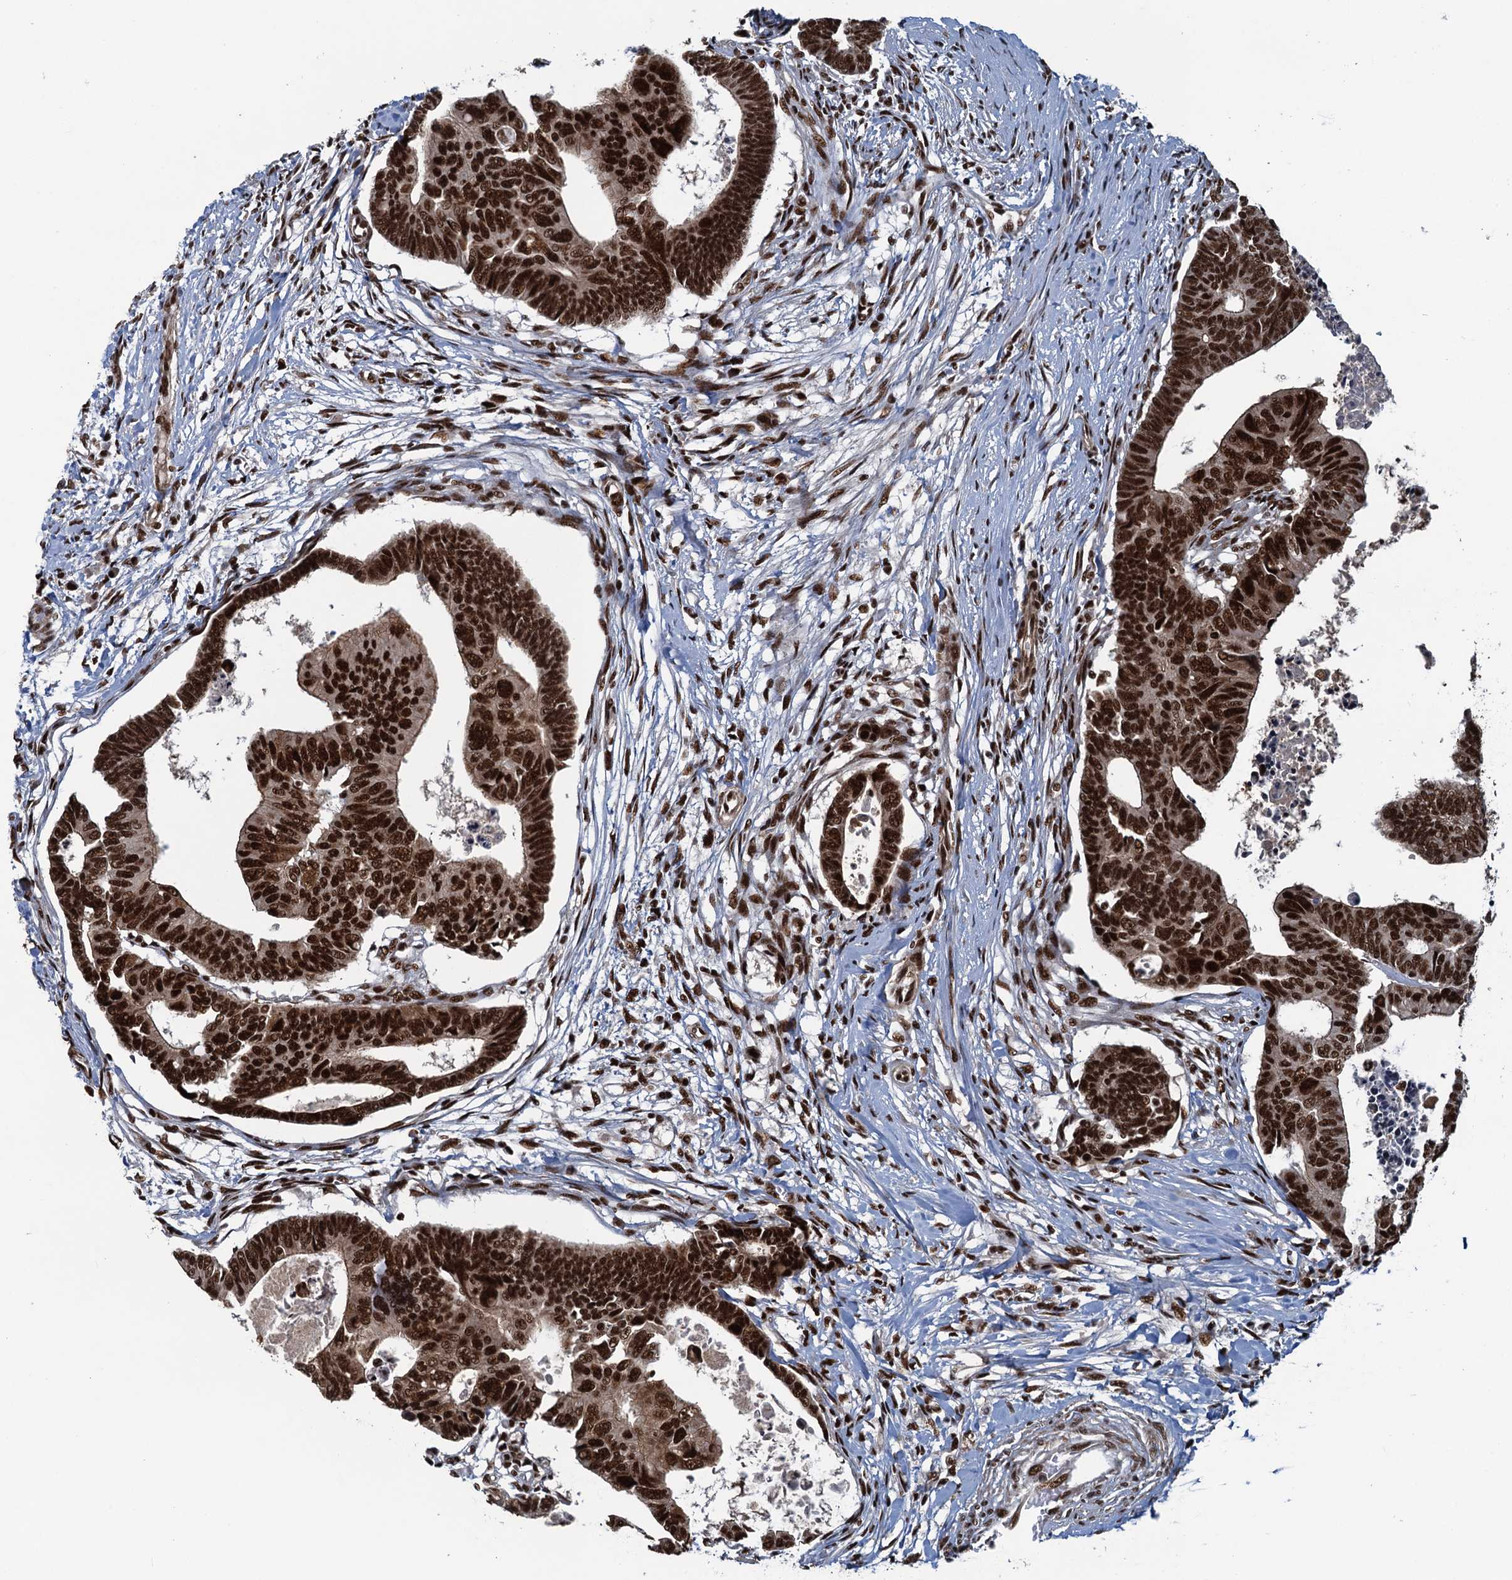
{"staining": {"intensity": "strong", "quantity": ">75%", "location": "nuclear"}, "tissue": "colorectal cancer", "cell_type": "Tumor cells", "image_type": "cancer", "snomed": [{"axis": "morphology", "description": "Adenocarcinoma, NOS"}, {"axis": "topography", "description": "Rectum"}], "caption": "Immunohistochemistry (IHC) (DAB (3,3'-diaminobenzidine)) staining of colorectal cancer (adenocarcinoma) shows strong nuclear protein expression in about >75% of tumor cells.", "gene": "ZC3H18", "patient": {"sex": "female", "age": 65}}